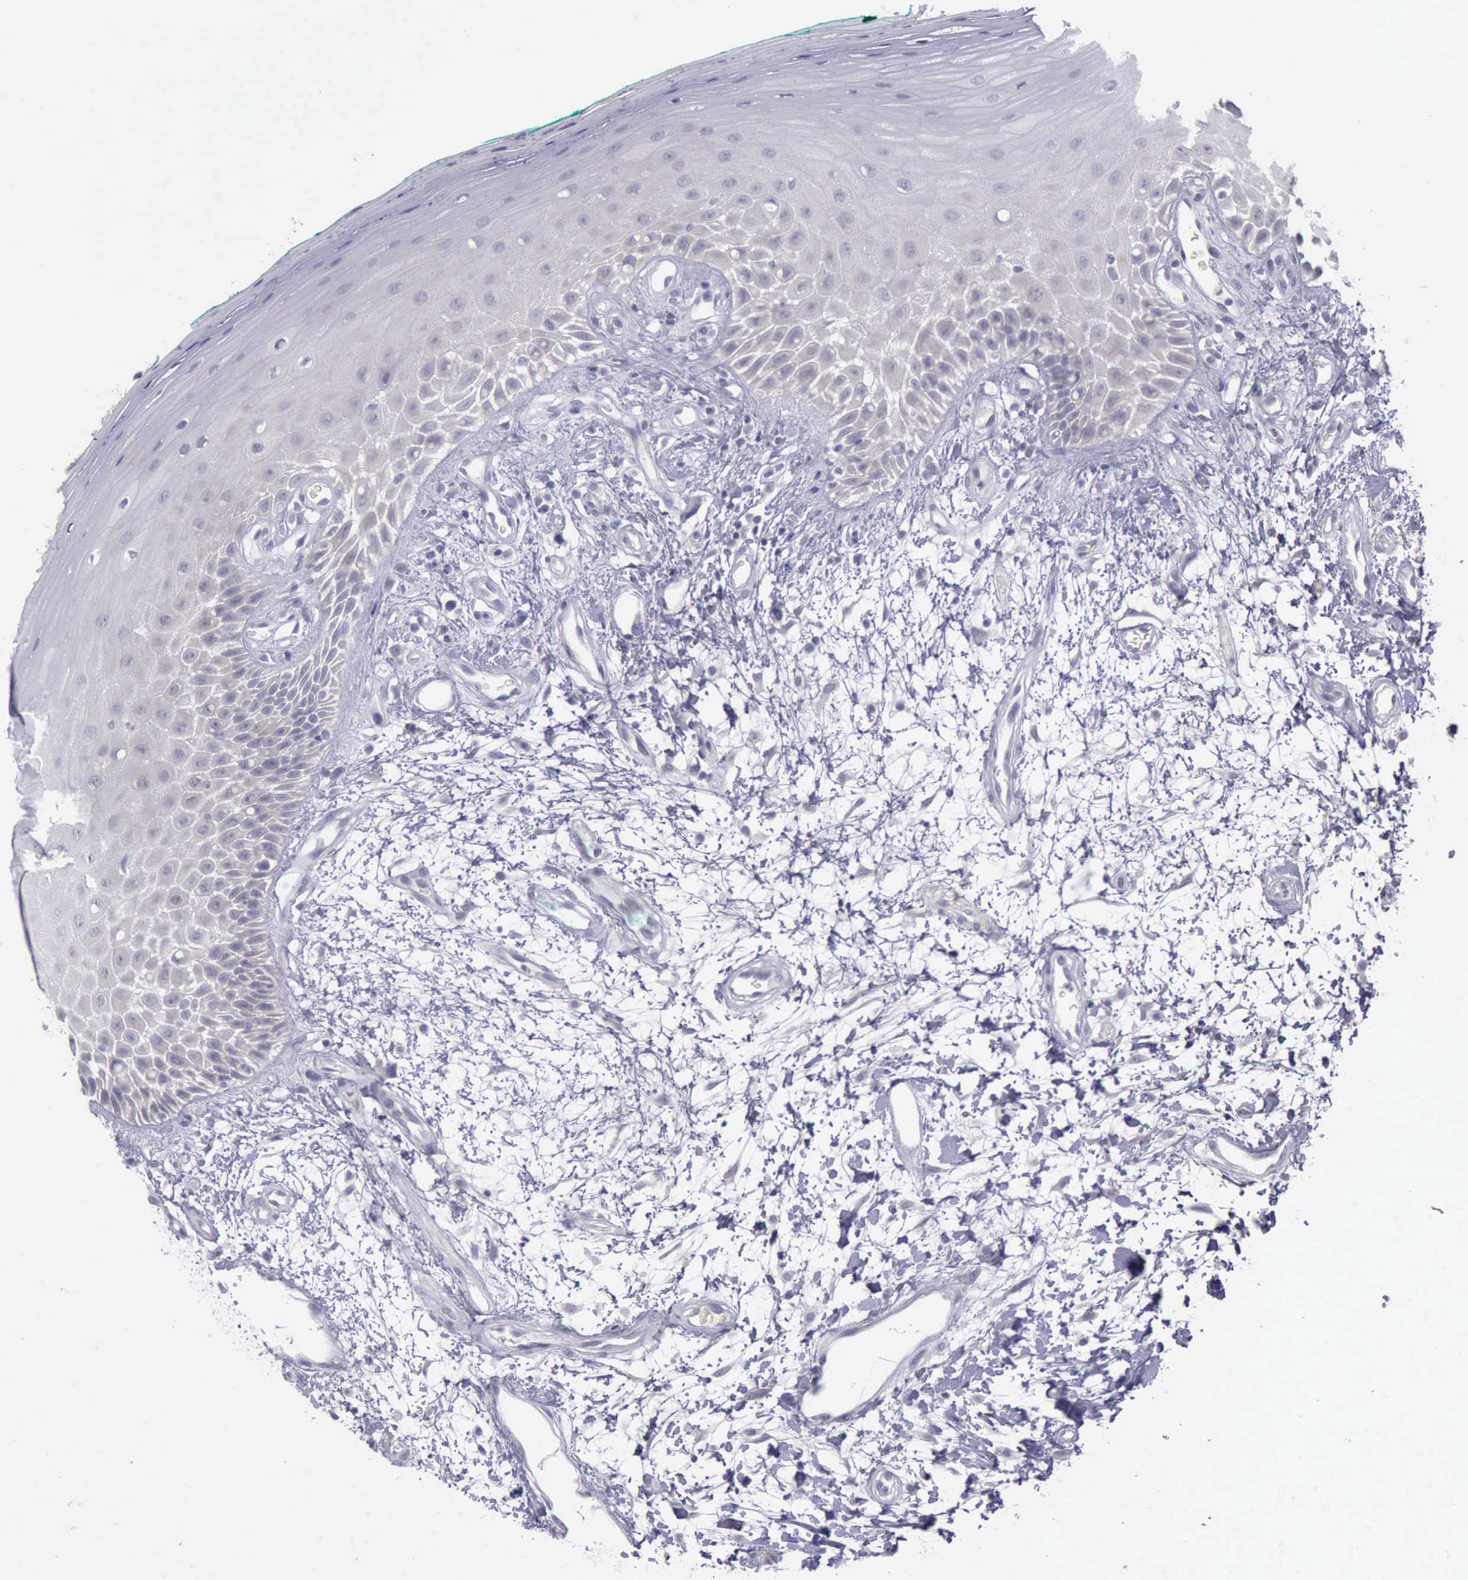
{"staining": {"intensity": "negative", "quantity": "none", "location": "none"}, "tissue": "oral mucosa", "cell_type": "Squamous epithelial cells", "image_type": "normal", "snomed": [{"axis": "morphology", "description": "Normal tissue, NOS"}, {"axis": "morphology", "description": "Squamous cell carcinoma, NOS"}, {"axis": "topography", "description": "Skeletal muscle"}, {"axis": "topography", "description": "Oral tissue"}, {"axis": "topography", "description": "Head-Neck"}], "caption": "High magnification brightfield microscopy of unremarkable oral mucosa stained with DAB (3,3'-diaminobenzidine) (brown) and counterstained with hematoxylin (blue): squamous epithelial cells show no significant staining. The staining is performed using DAB brown chromogen with nuclei counter-stained in using hematoxylin.", "gene": "ARNT2", "patient": {"sex": "female", "age": 84}}